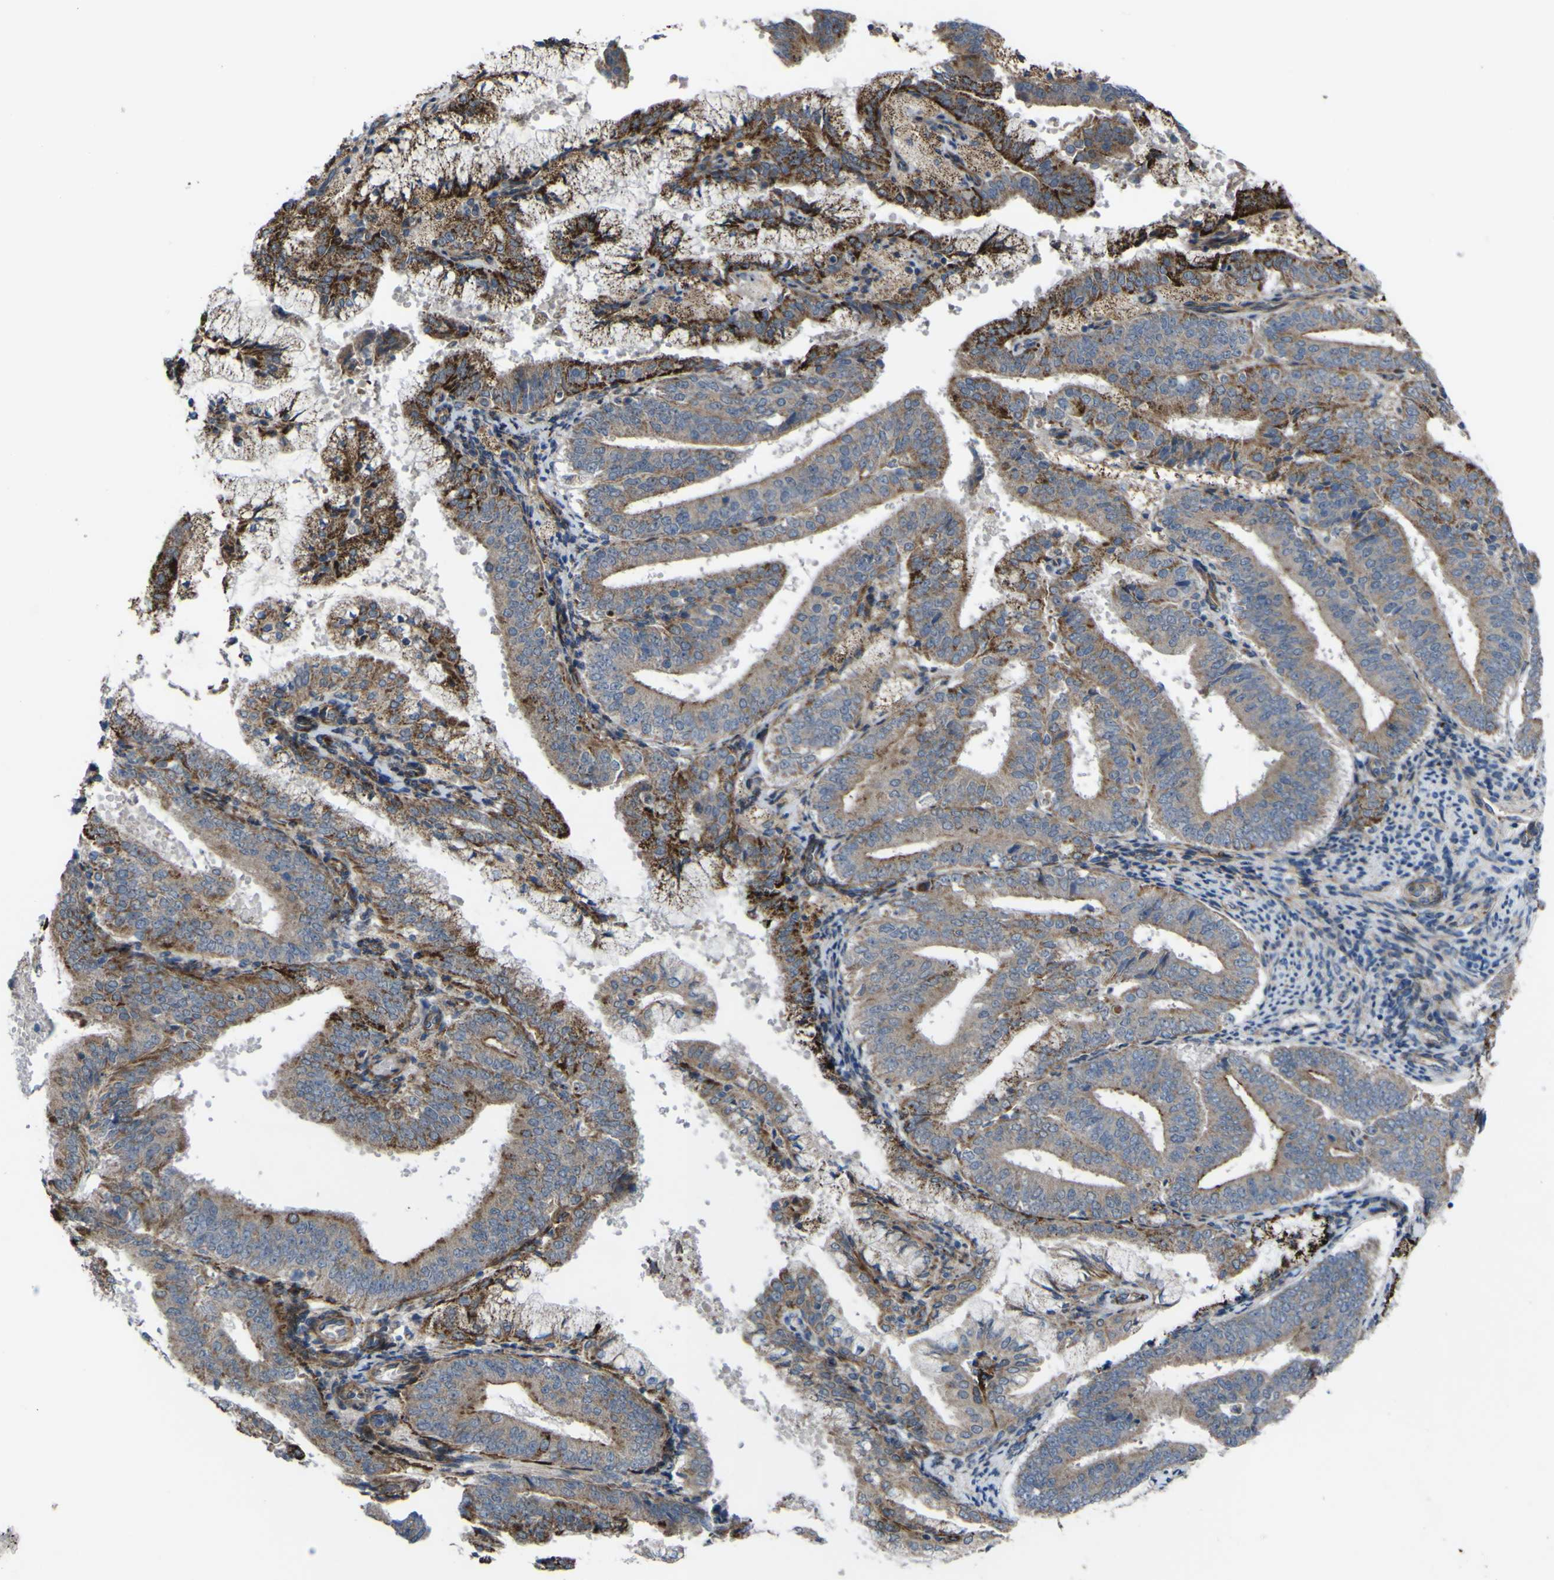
{"staining": {"intensity": "moderate", "quantity": "25%-75%", "location": "cytoplasmic/membranous"}, "tissue": "endometrial cancer", "cell_type": "Tumor cells", "image_type": "cancer", "snomed": [{"axis": "morphology", "description": "Adenocarcinoma, NOS"}, {"axis": "topography", "description": "Endometrium"}], "caption": "There is medium levels of moderate cytoplasmic/membranous expression in tumor cells of endometrial cancer (adenocarcinoma), as demonstrated by immunohistochemical staining (brown color).", "gene": "GPLD1", "patient": {"sex": "female", "age": 63}}